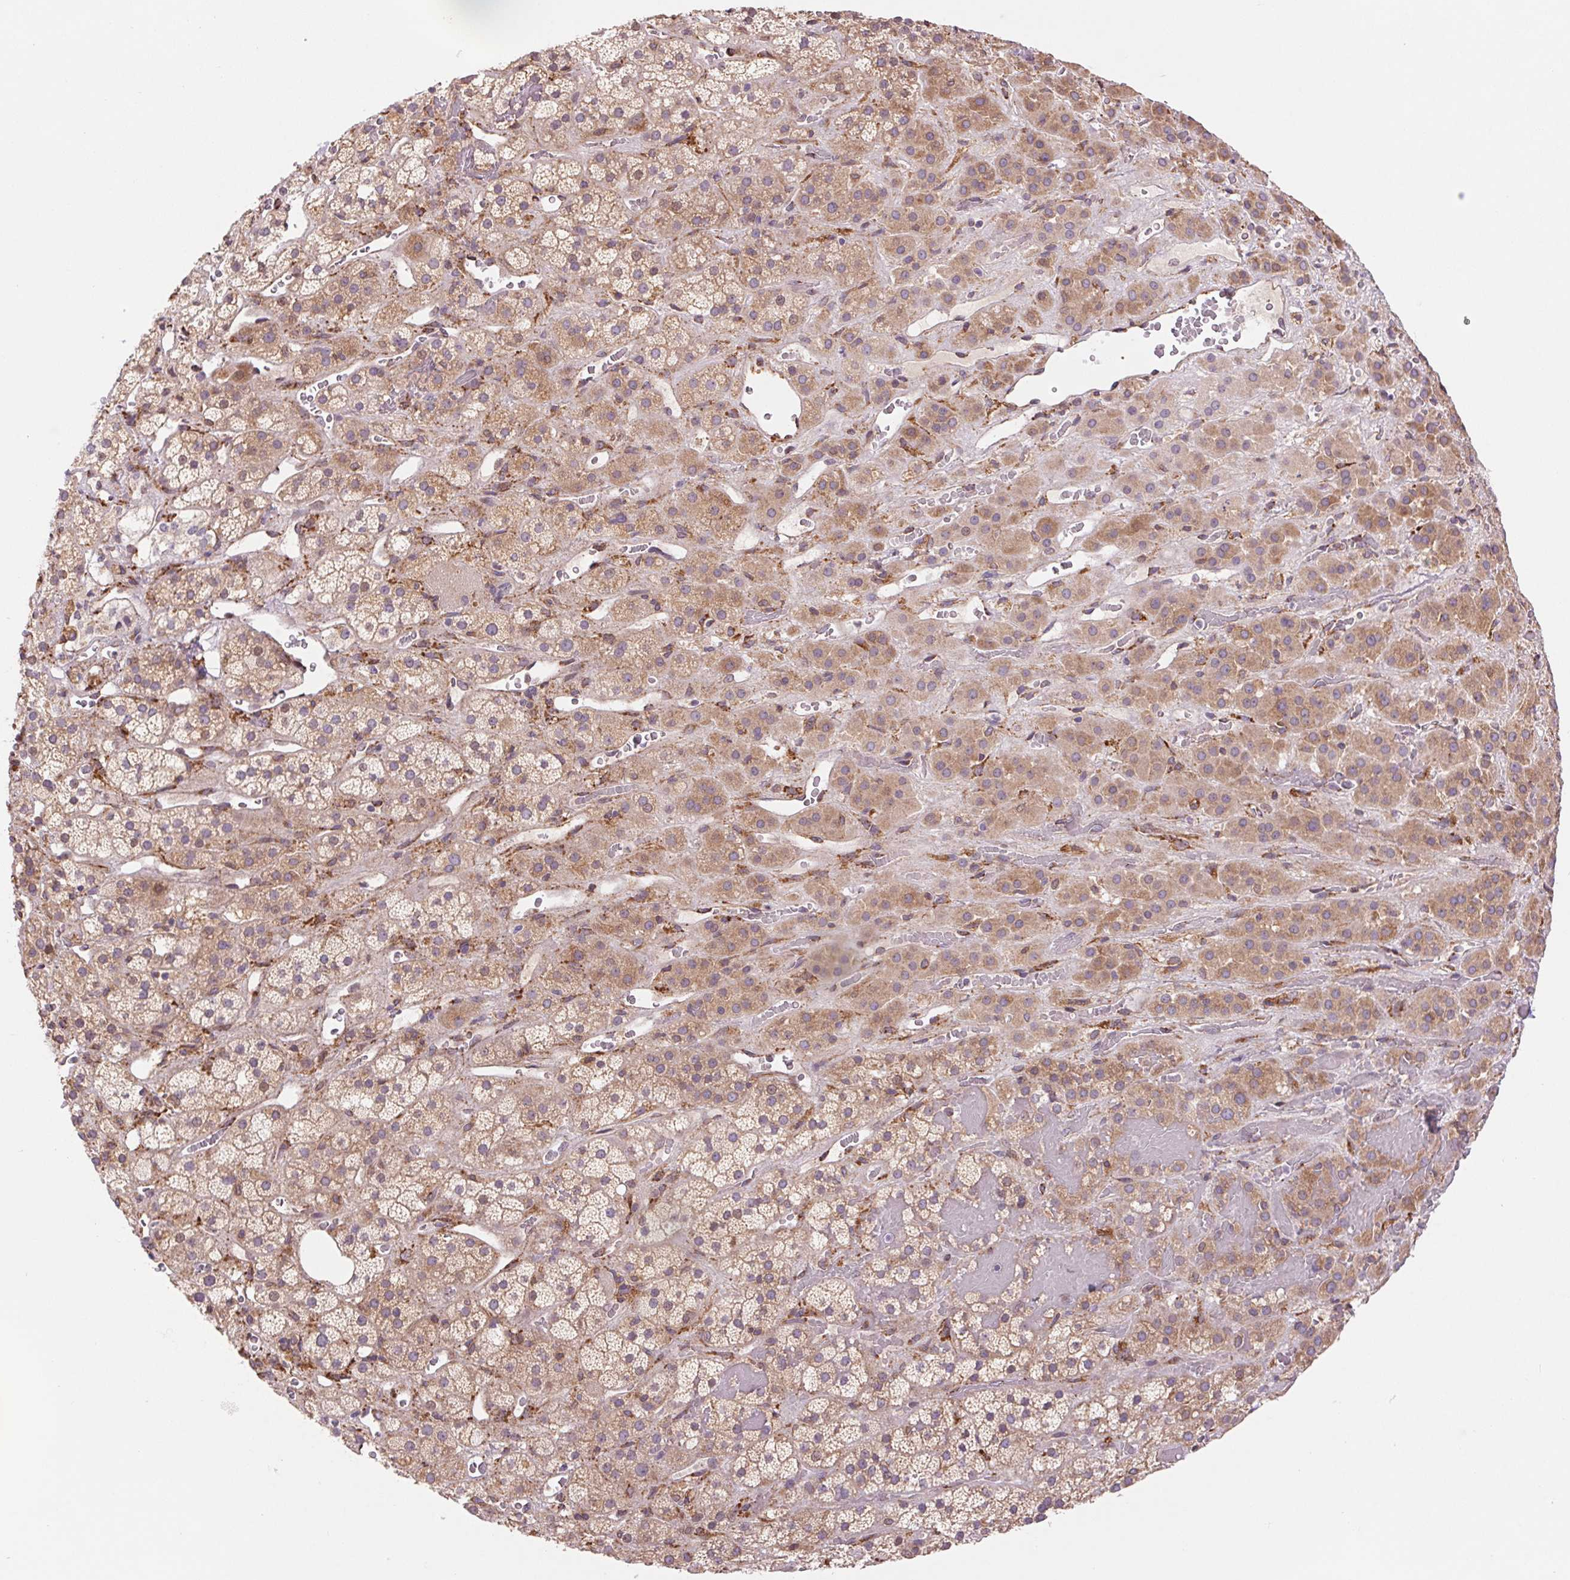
{"staining": {"intensity": "moderate", "quantity": "25%-75%", "location": "cytoplasmic/membranous"}, "tissue": "adrenal gland", "cell_type": "Glandular cells", "image_type": "normal", "snomed": [{"axis": "morphology", "description": "Normal tissue, NOS"}, {"axis": "topography", "description": "Adrenal gland"}], "caption": "A high-resolution photomicrograph shows immunohistochemistry staining of benign adrenal gland, which reveals moderate cytoplasmic/membranous expression in about 25%-75% of glandular cells.", "gene": "KLHL20", "patient": {"sex": "male", "age": 57}}